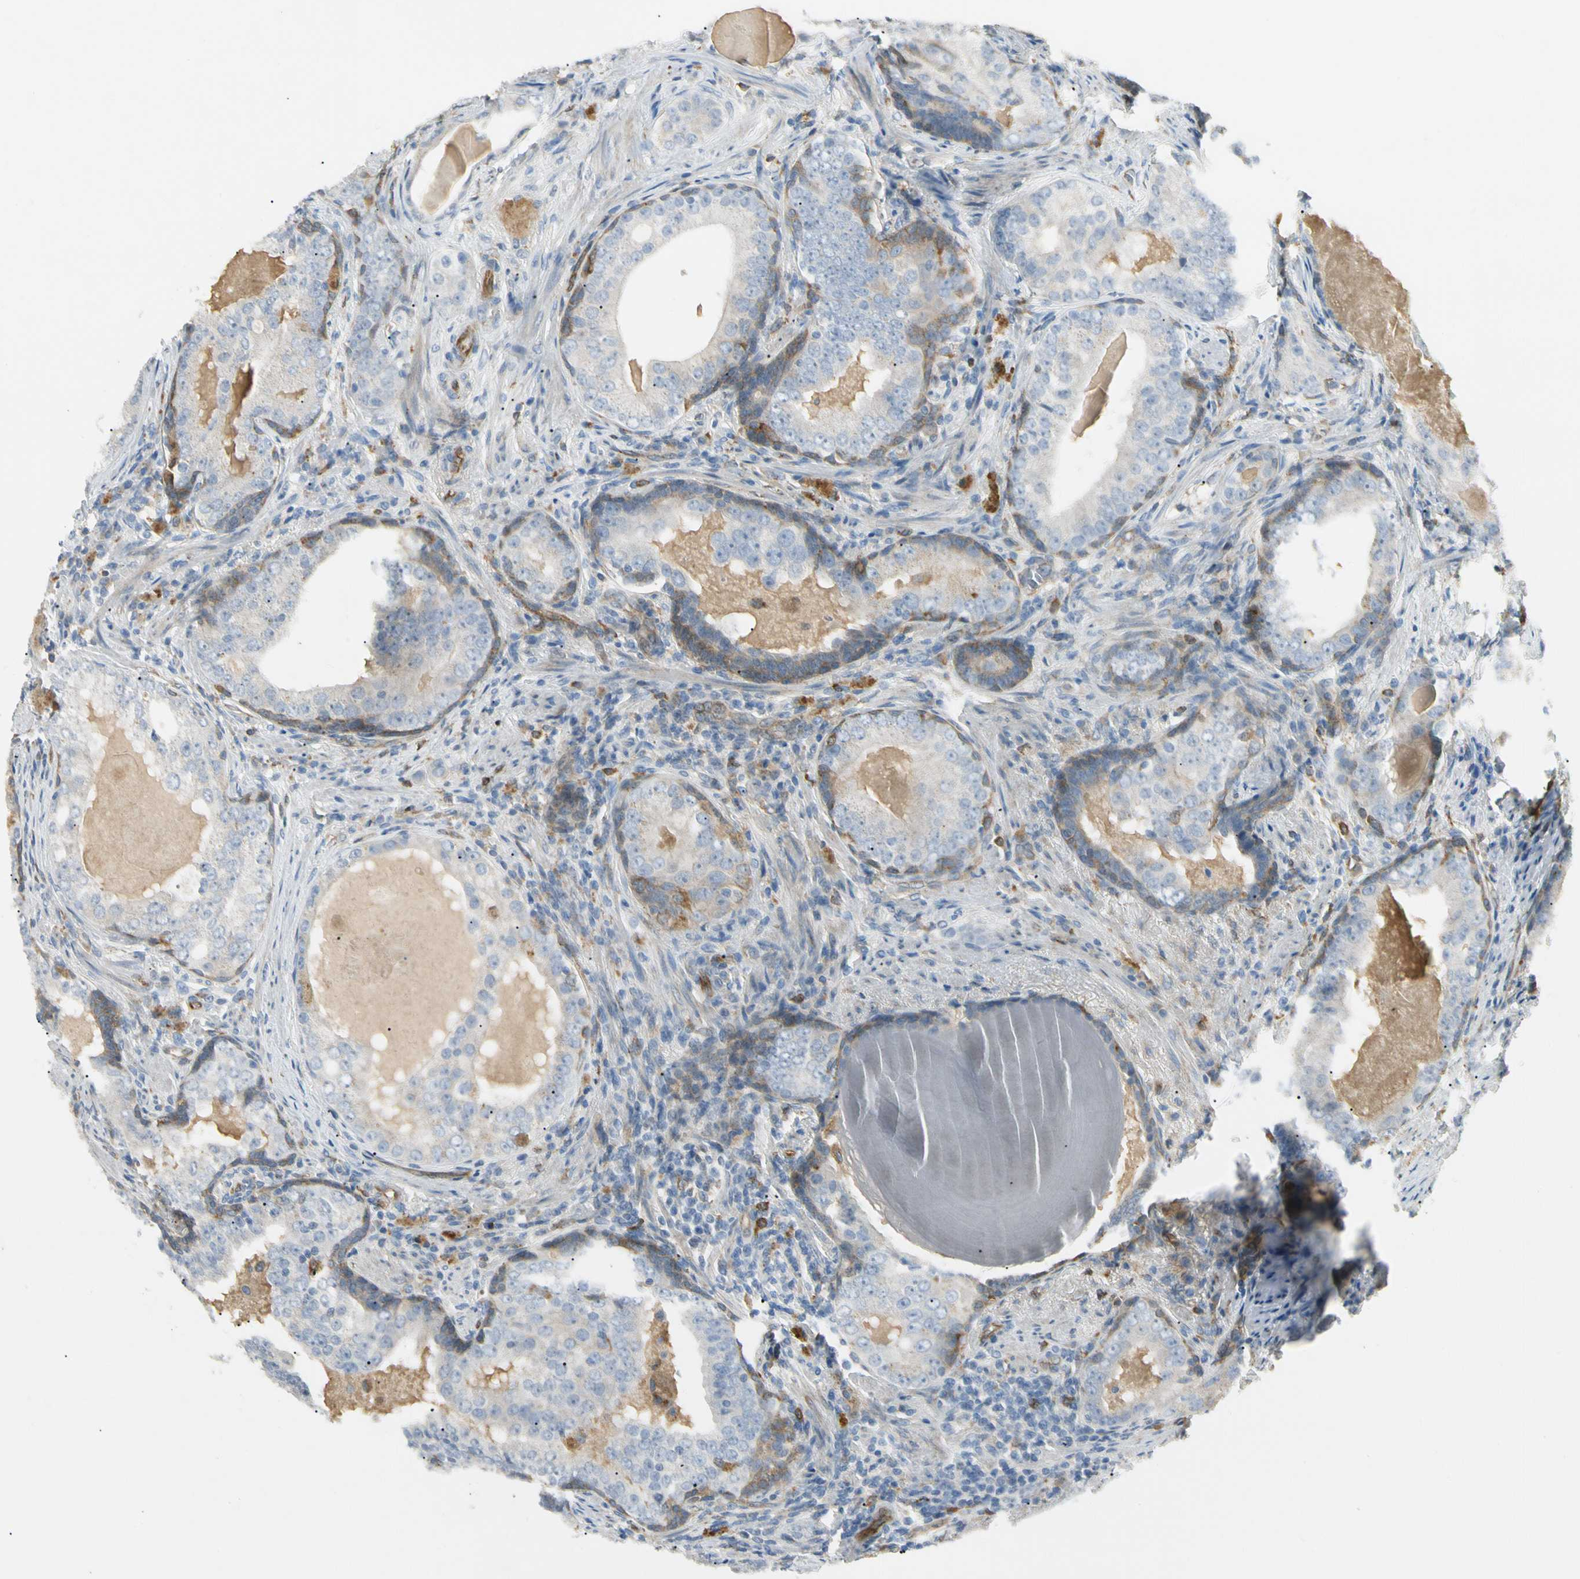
{"staining": {"intensity": "negative", "quantity": "none", "location": "none"}, "tissue": "prostate cancer", "cell_type": "Tumor cells", "image_type": "cancer", "snomed": [{"axis": "morphology", "description": "Adenocarcinoma, High grade"}, {"axis": "topography", "description": "Prostate"}], "caption": "High magnification brightfield microscopy of prostate cancer (adenocarcinoma (high-grade)) stained with DAB (3,3'-diaminobenzidine) (brown) and counterstained with hematoxylin (blue): tumor cells show no significant expression.", "gene": "LPCAT2", "patient": {"sex": "male", "age": 66}}